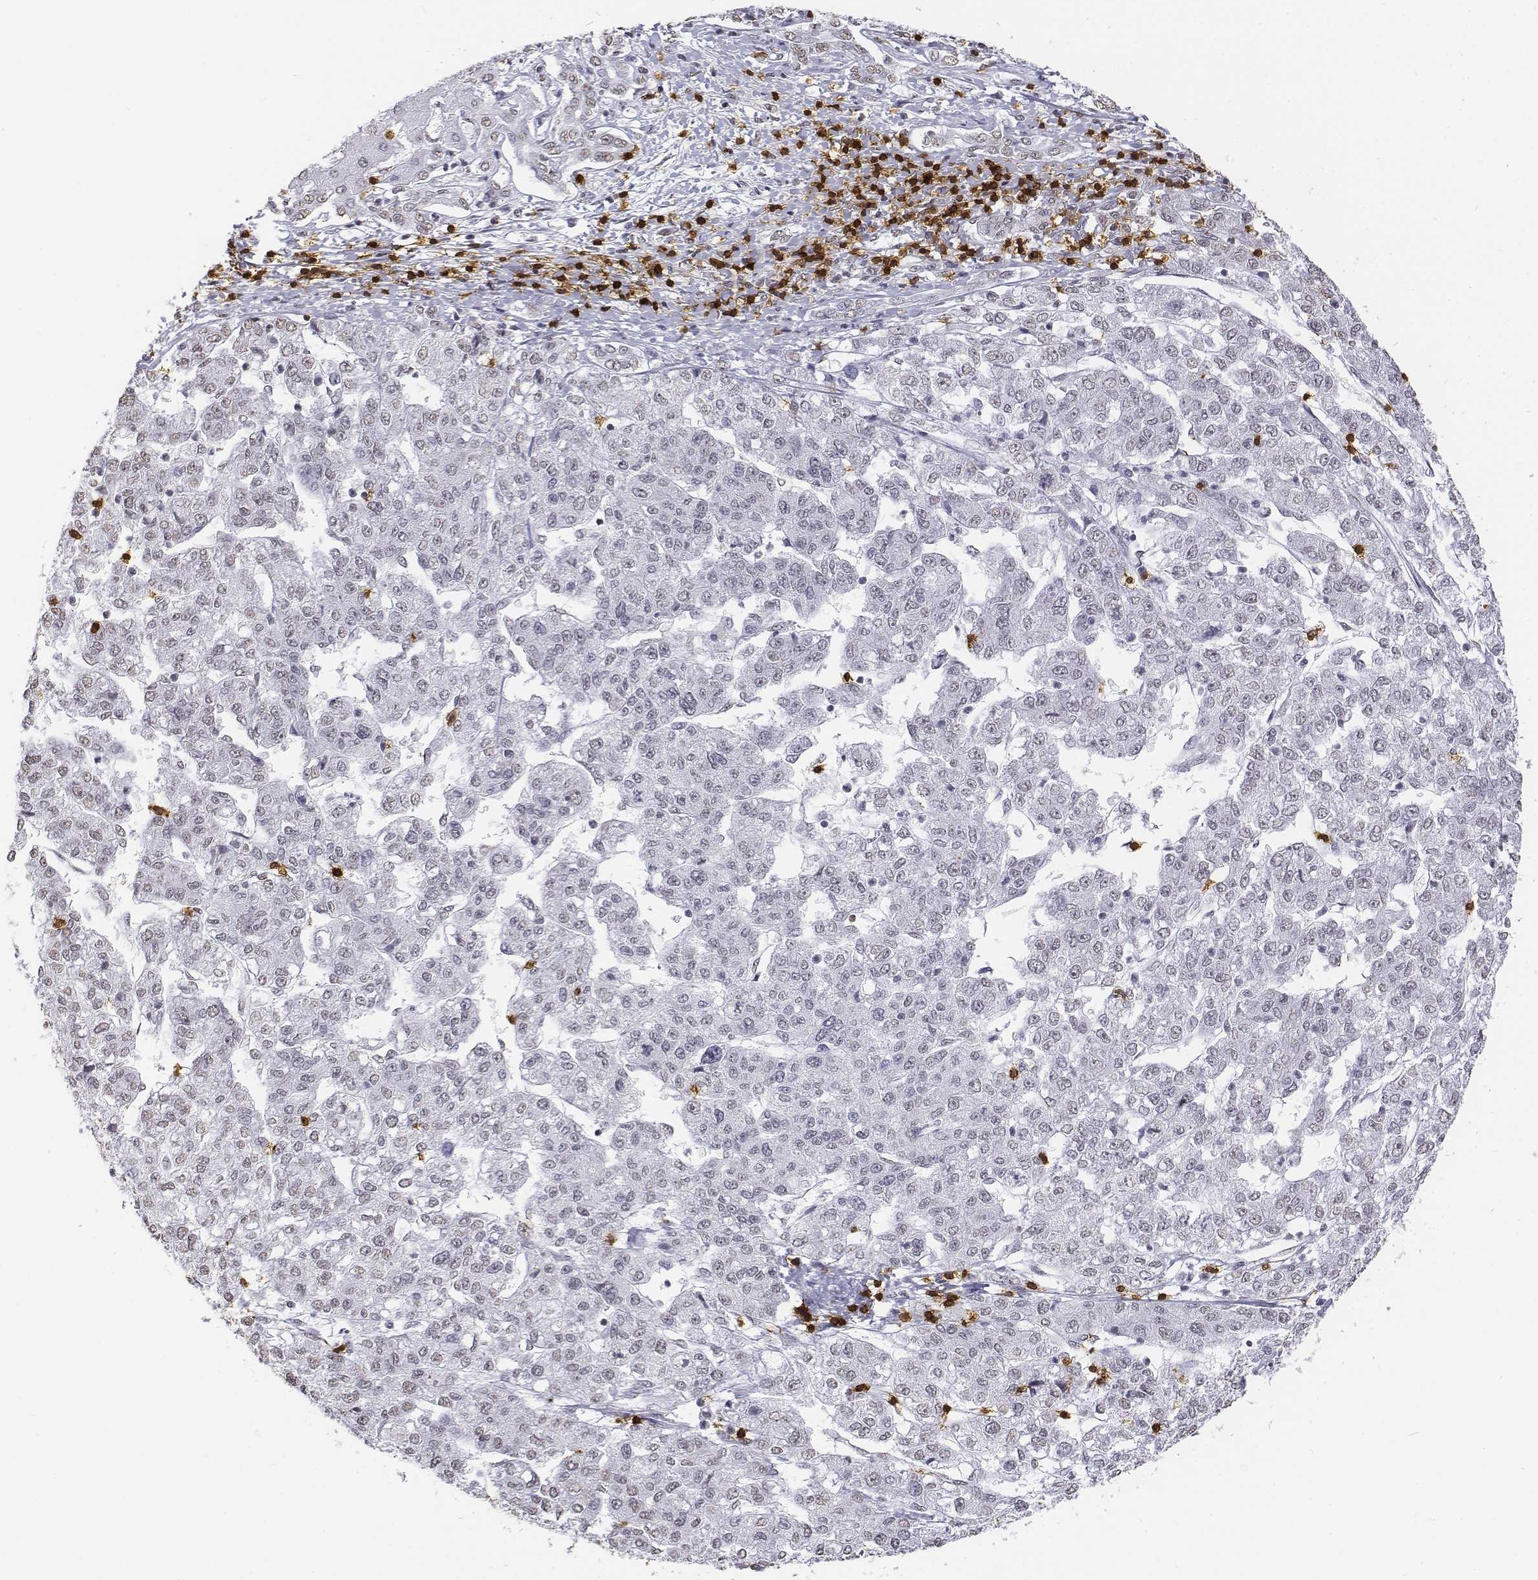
{"staining": {"intensity": "negative", "quantity": "none", "location": "none"}, "tissue": "liver cancer", "cell_type": "Tumor cells", "image_type": "cancer", "snomed": [{"axis": "morphology", "description": "Carcinoma, Hepatocellular, NOS"}, {"axis": "topography", "description": "Liver"}], "caption": "High magnification brightfield microscopy of hepatocellular carcinoma (liver) stained with DAB (brown) and counterstained with hematoxylin (blue): tumor cells show no significant expression. (DAB (3,3'-diaminobenzidine) immunohistochemistry (IHC) visualized using brightfield microscopy, high magnification).", "gene": "CD3E", "patient": {"sex": "male", "age": 56}}